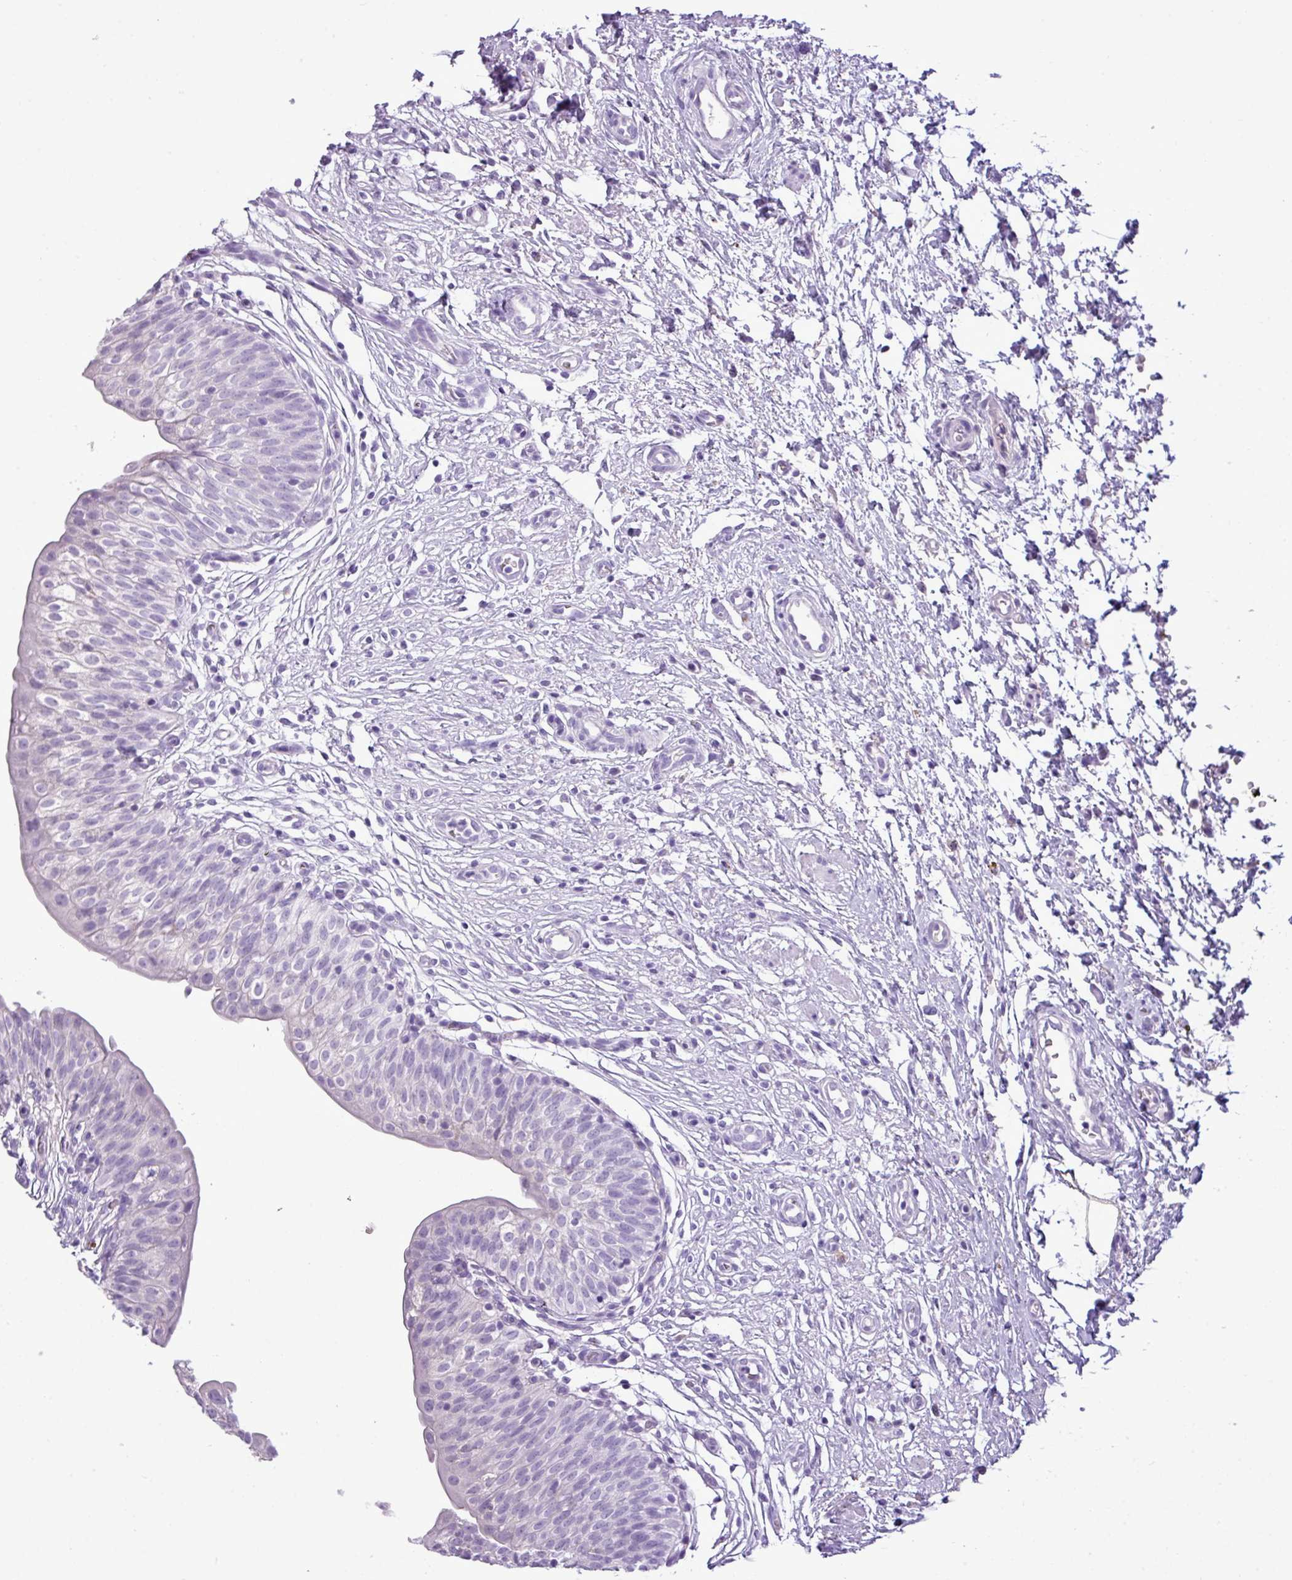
{"staining": {"intensity": "negative", "quantity": "none", "location": "none"}, "tissue": "urinary bladder", "cell_type": "Urothelial cells", "image_type": "normal", "snomed": [{"axis": "morphology", "description": "Normal tissue, NOS"}, {"axis": "topography", "description": "Urinary bladder"}], "caption": "High power microscopy photomicrograph of an IHC photomicrograph of benign urinary bladder, revealing no significant staining in urothelial cells.", "gene": "RBMXL2", "patient": {"sex": "male", "age": 55}}